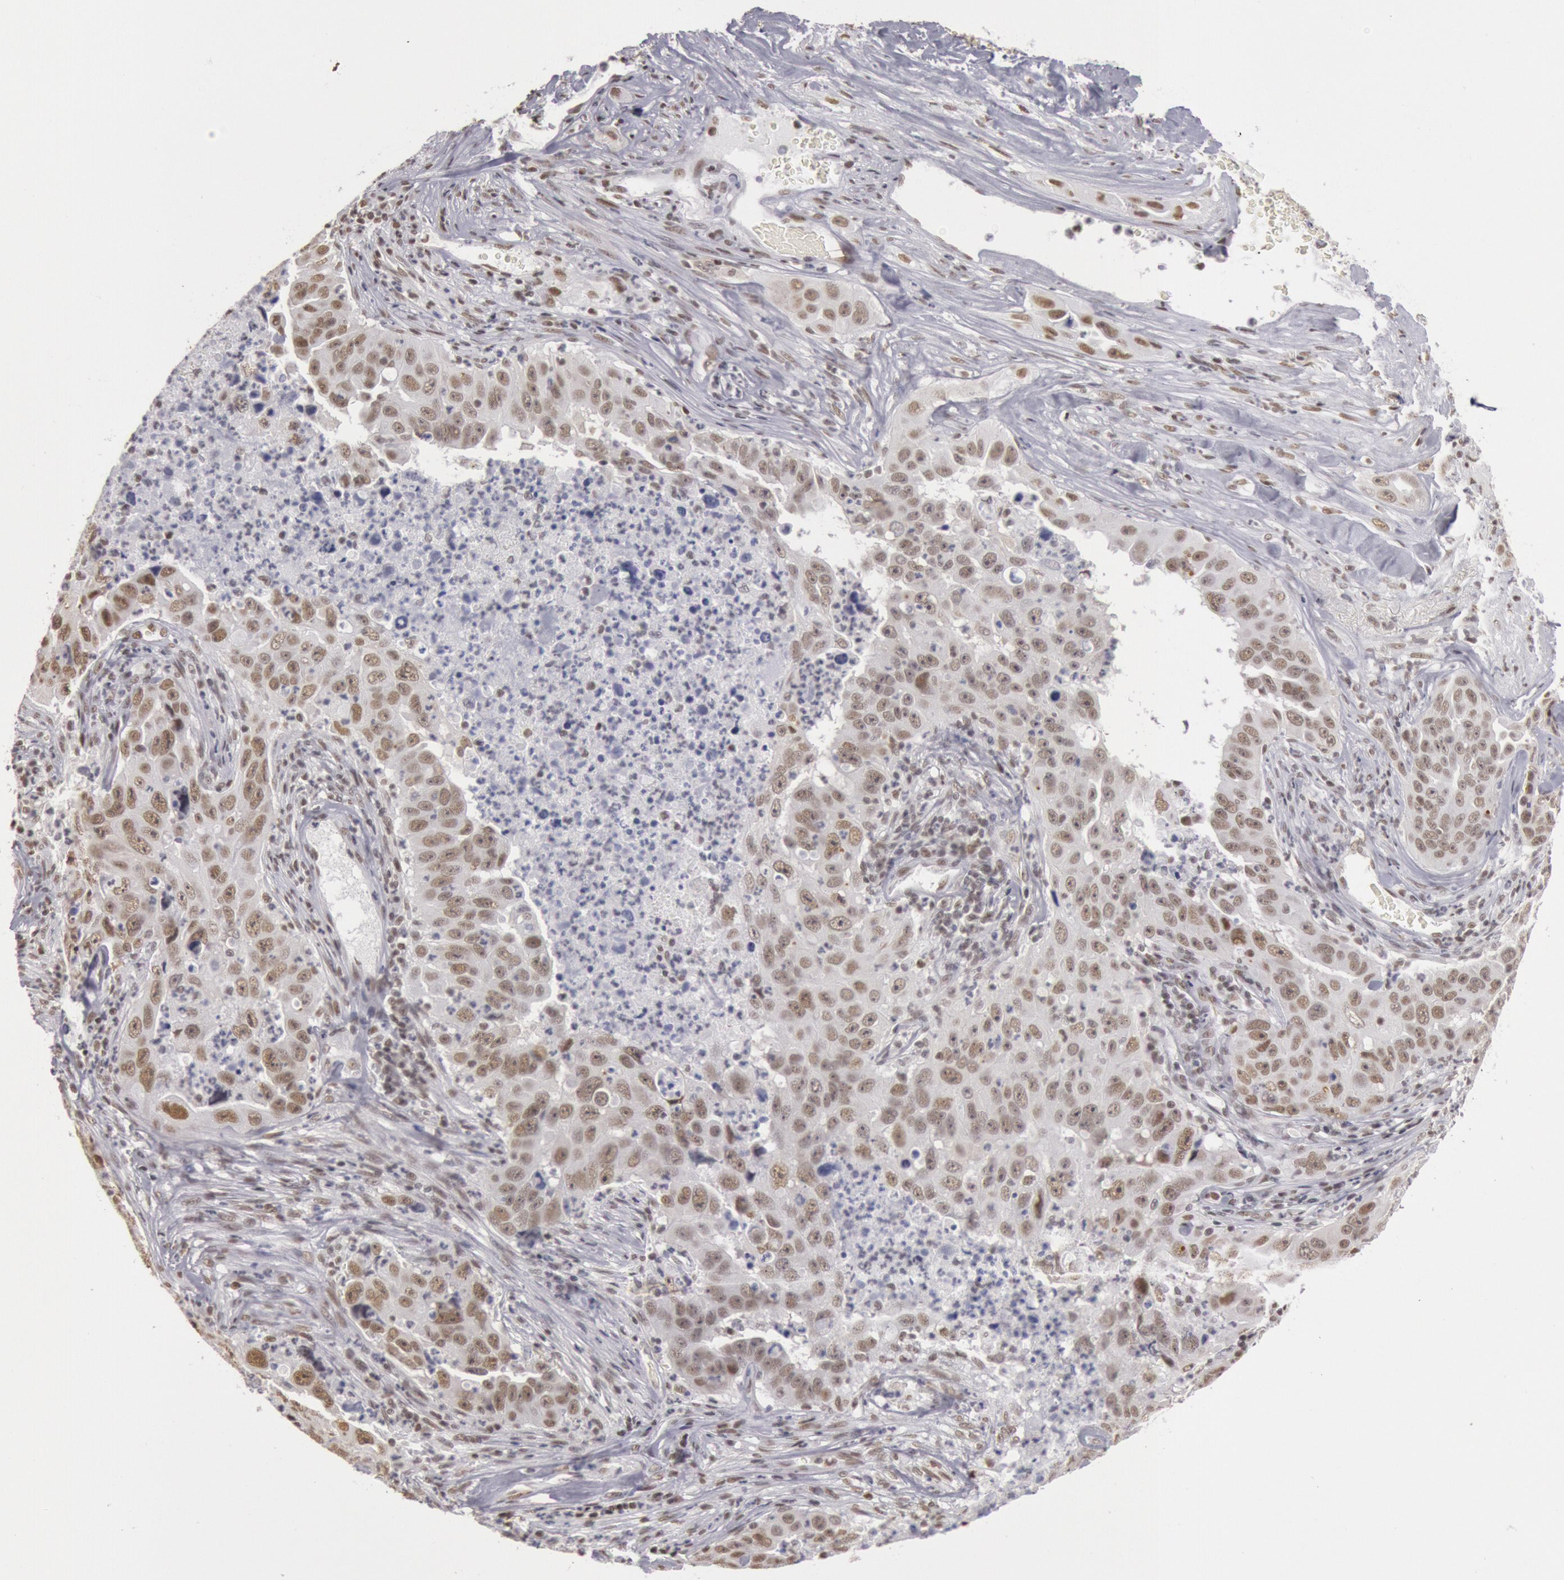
{"staining": {"intensity": "moderate", "quantity": "25%-75%", "location": "nuclear"}, "tissue": "lung cancer", "cell_type": "Tumor cells", "image_type": "cancer", "snomed": [{"axis": "morphology", "description": "Squamous cell carcinoma, NOS"}, {"axis": "topography", "description": "Lung"}], "caption": "This micrograph shows IHC staining of human lung cancer (squamous cell carcinoma), with medium moderate nuclear expression in approximately 25%-75% of tumor cells.", "gene": "ESS2", "patient": {"sex": "male", "age": 64}}